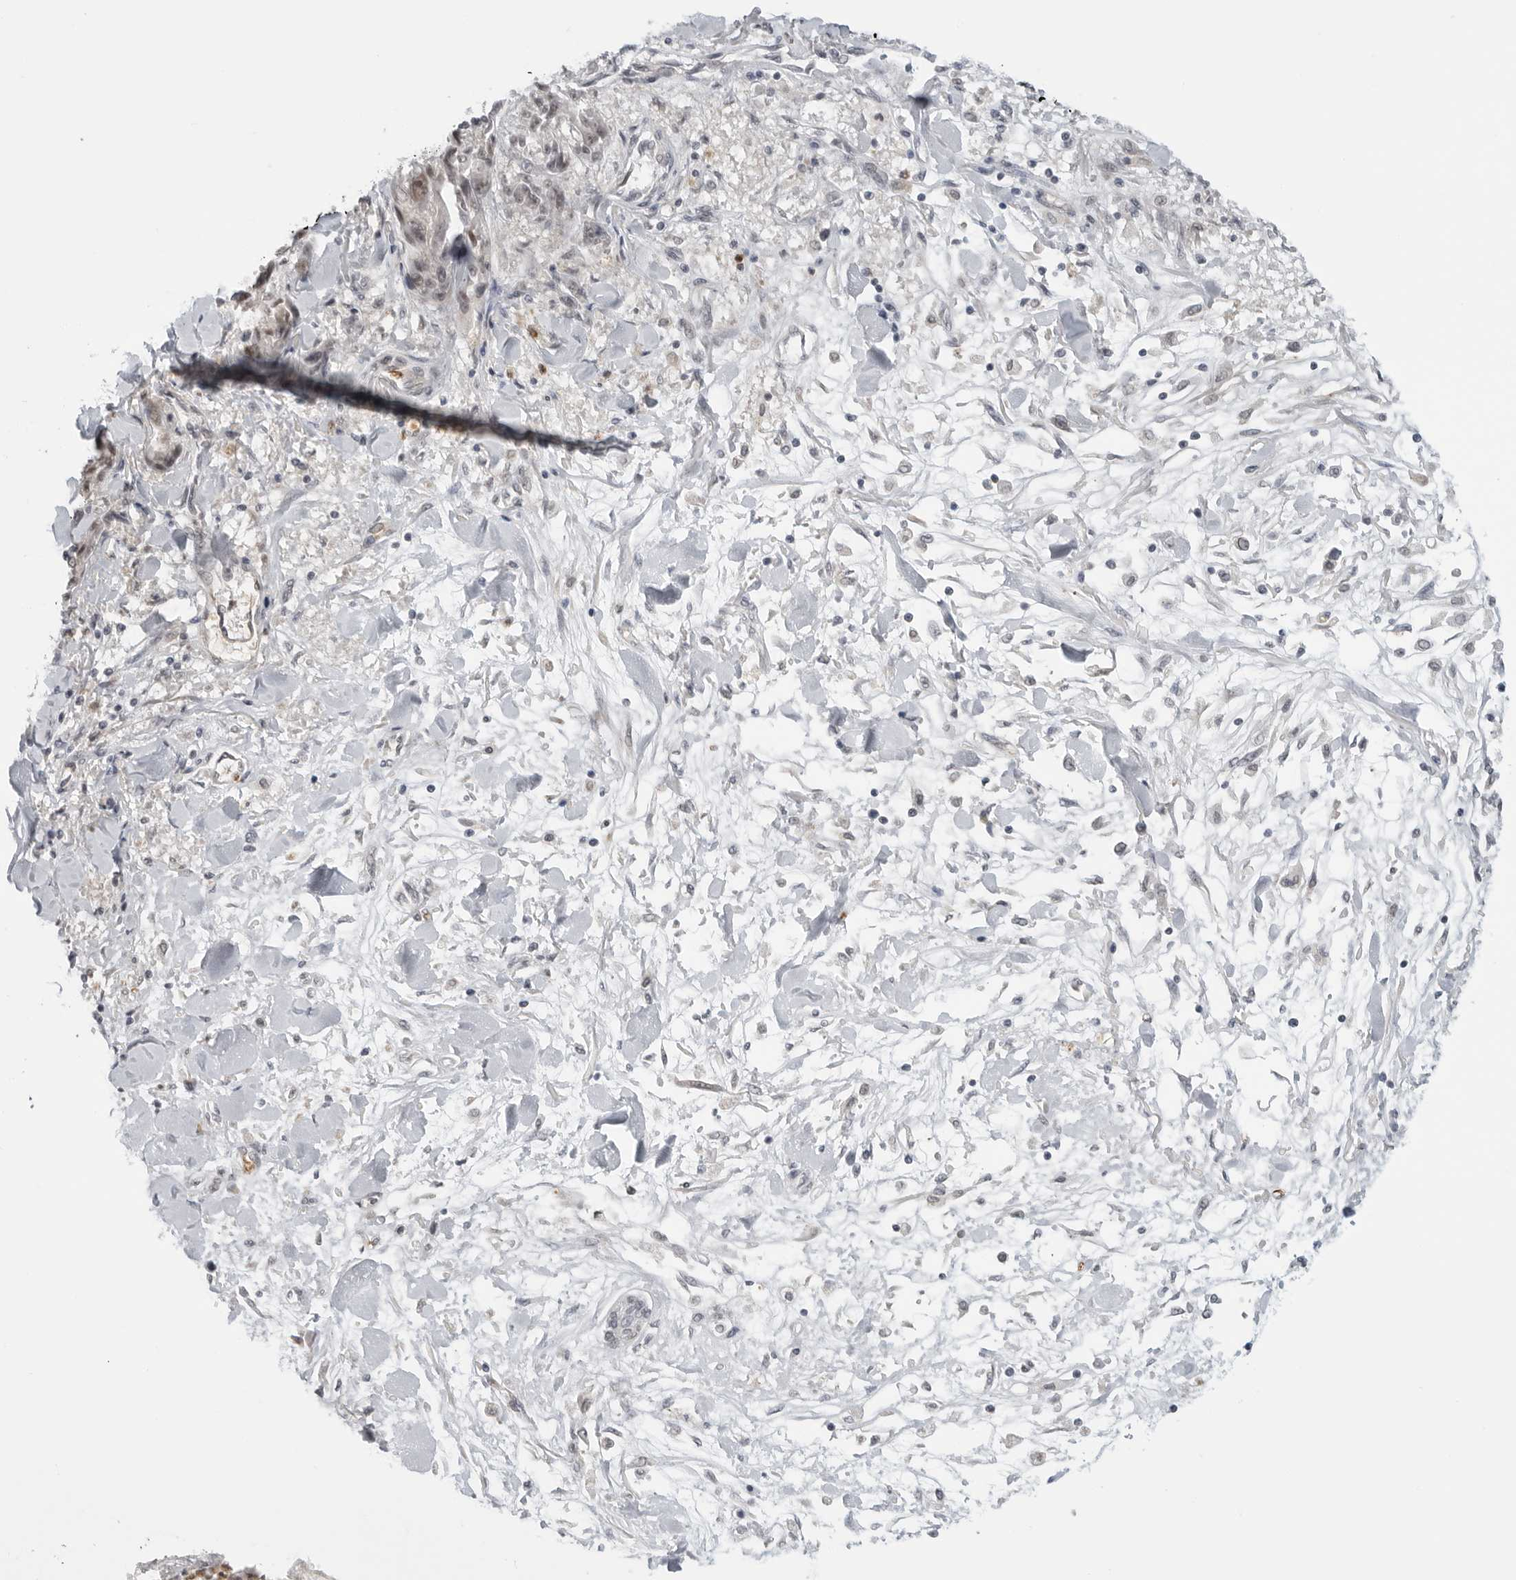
{"staining": {"intensity": "weak", "quantity": "25%-75%", "location": "nuclear"}, "tissue": "melanoma", "cell_type": "Tumor cells", "image_type": "cancer", "snomed": [{"axis": "morphology", "description": "Malignant melanoma, NOS"}, {"axis": "topography", "description": "Skin"}], "caption": "Melanoma was stained to show a protein in brown. There is low levels of weak nuclear expression in approximately 25%-75% of tumor cells. Nuclei are stained in blue.", "gene": "SUGCT", "patient": {"sex": "male", "age": 53}}